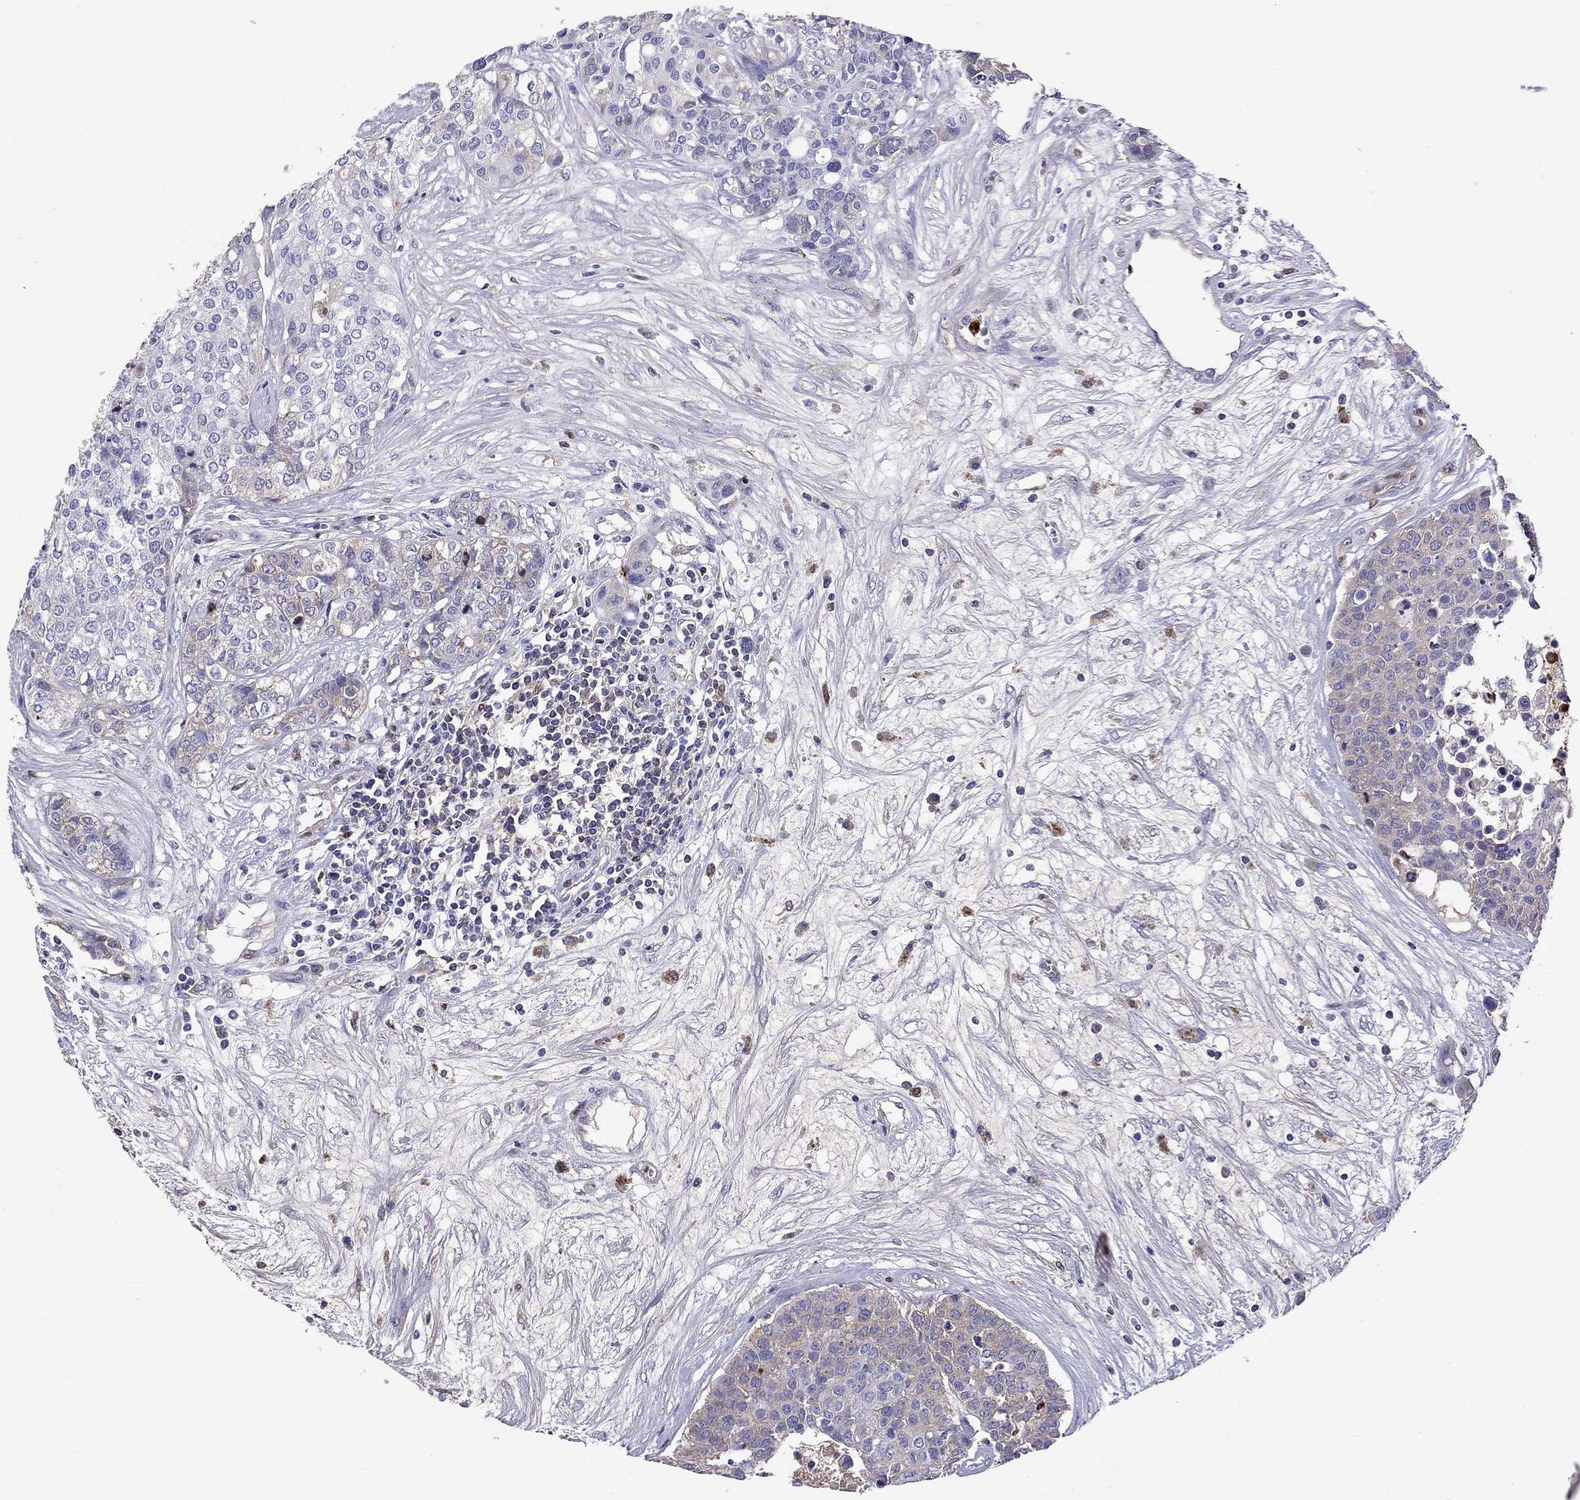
{"staining": {"intensity": "weak", "quantity": "<25%", "location": "cytoplasmic/membranous"}, "tissue": "carcinoid", "cell_type": "Tumor cells", "image_type": "cancer", "snomed": [{"axis": "morphology", "description": "Carcinoid, malignant, NOS"}, {"axis": "topography", "description": "Colon"}], "caption": "High power microscopy micrograph of an immunohistochemistry micrograph of malignant carcinoid, revealing no significant expression in tumor cells.", "gene": "SERPINA3", "patient": {"sex": "male", "age": 81}}